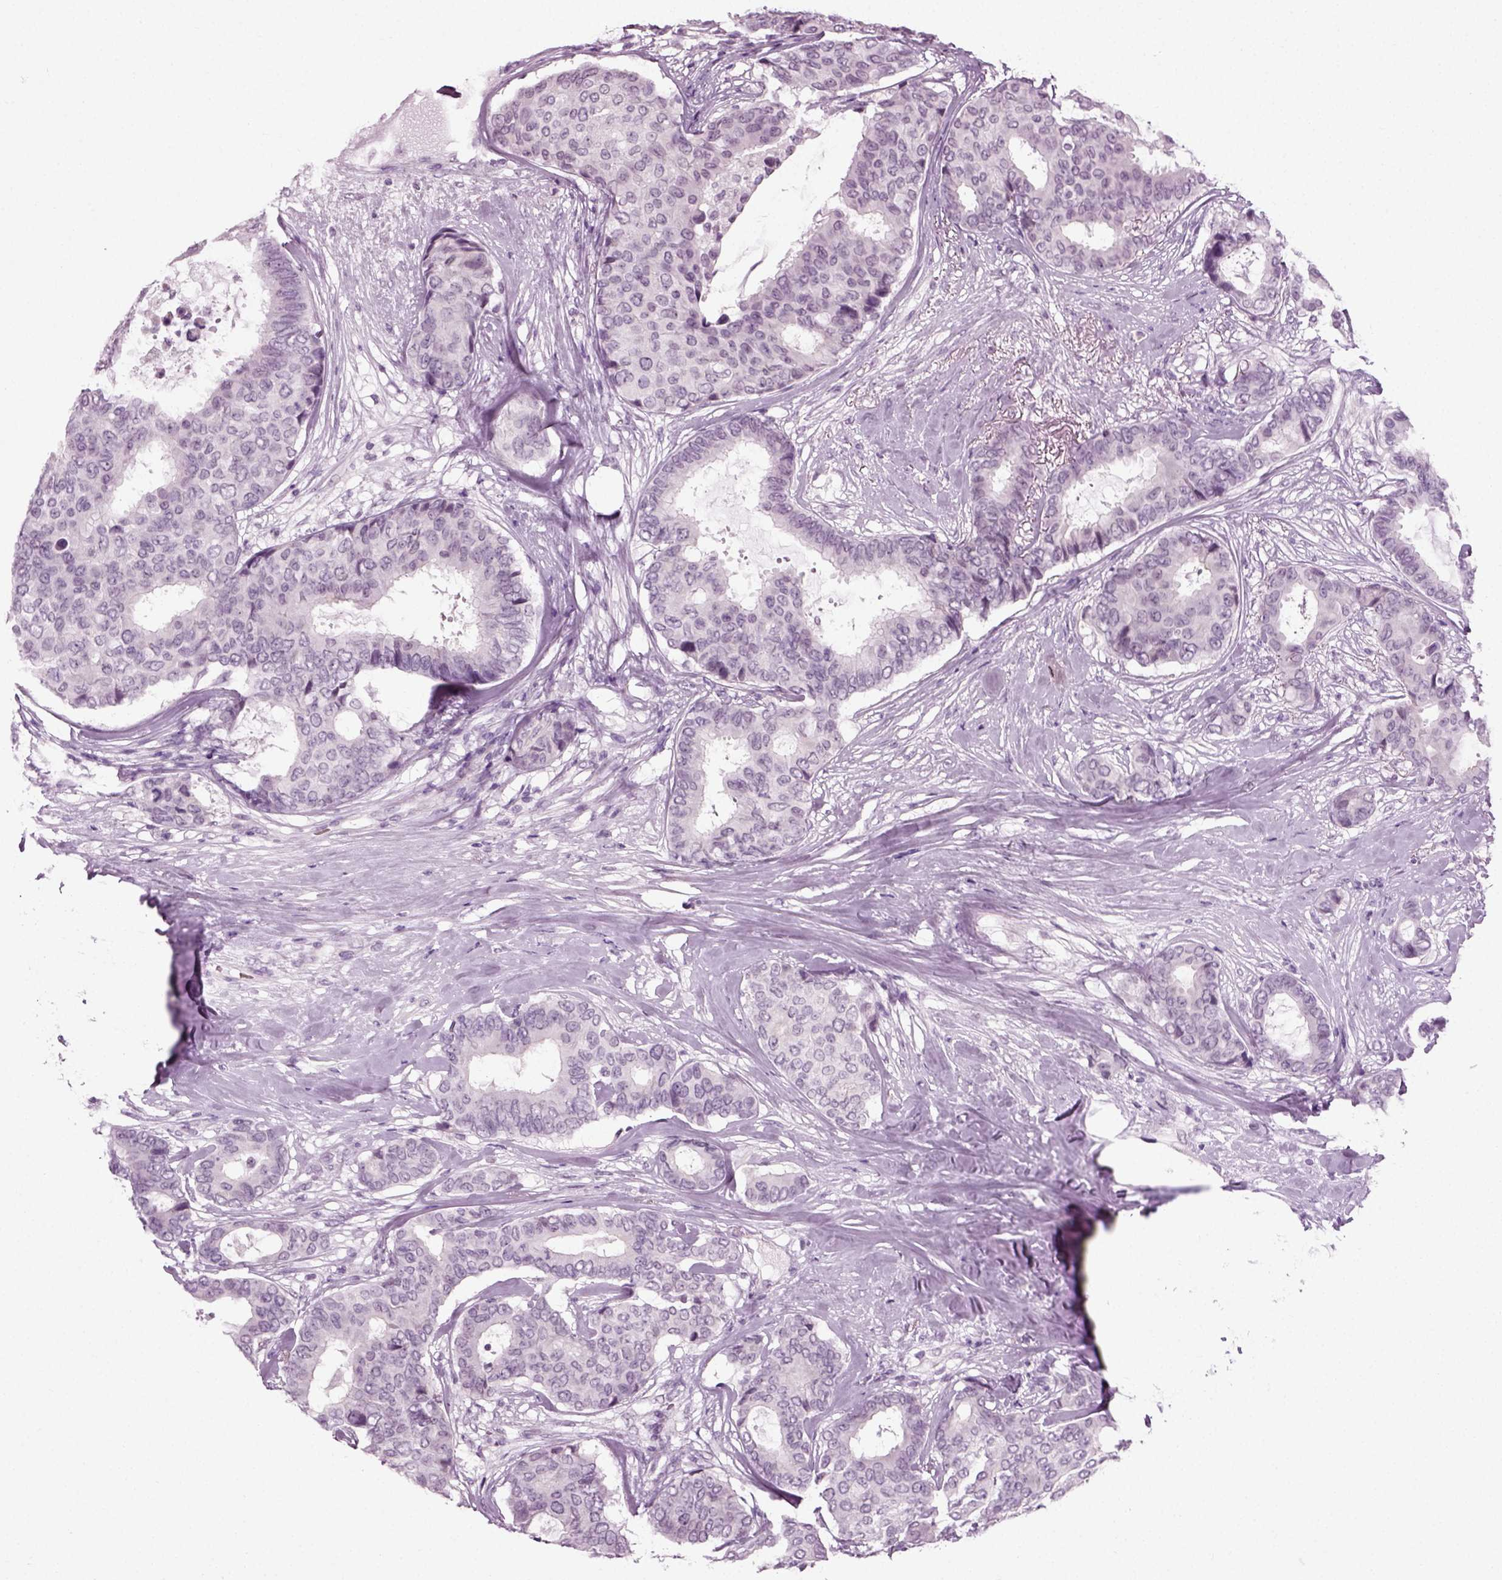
{"staining": {"intensity": "negative", "quantity": "none", "location": "none"}, "tissue": "breast cancer", "cell_type": "Tumor cells", "image_type": "cancer", "snomed": [{"axis": "morphology", "description": "Duct carcinoma"}, {"axis": "topography", "description": "Breast"}], "caption": "High power microscopy photomicrograph of an immunohistochemistry (IHC) photomicrograph of breast cancer, revealing no significant staining in tumor cells.", "gene": "ZC2HC1C", "patient": {"sex": "female", "age": 75}}